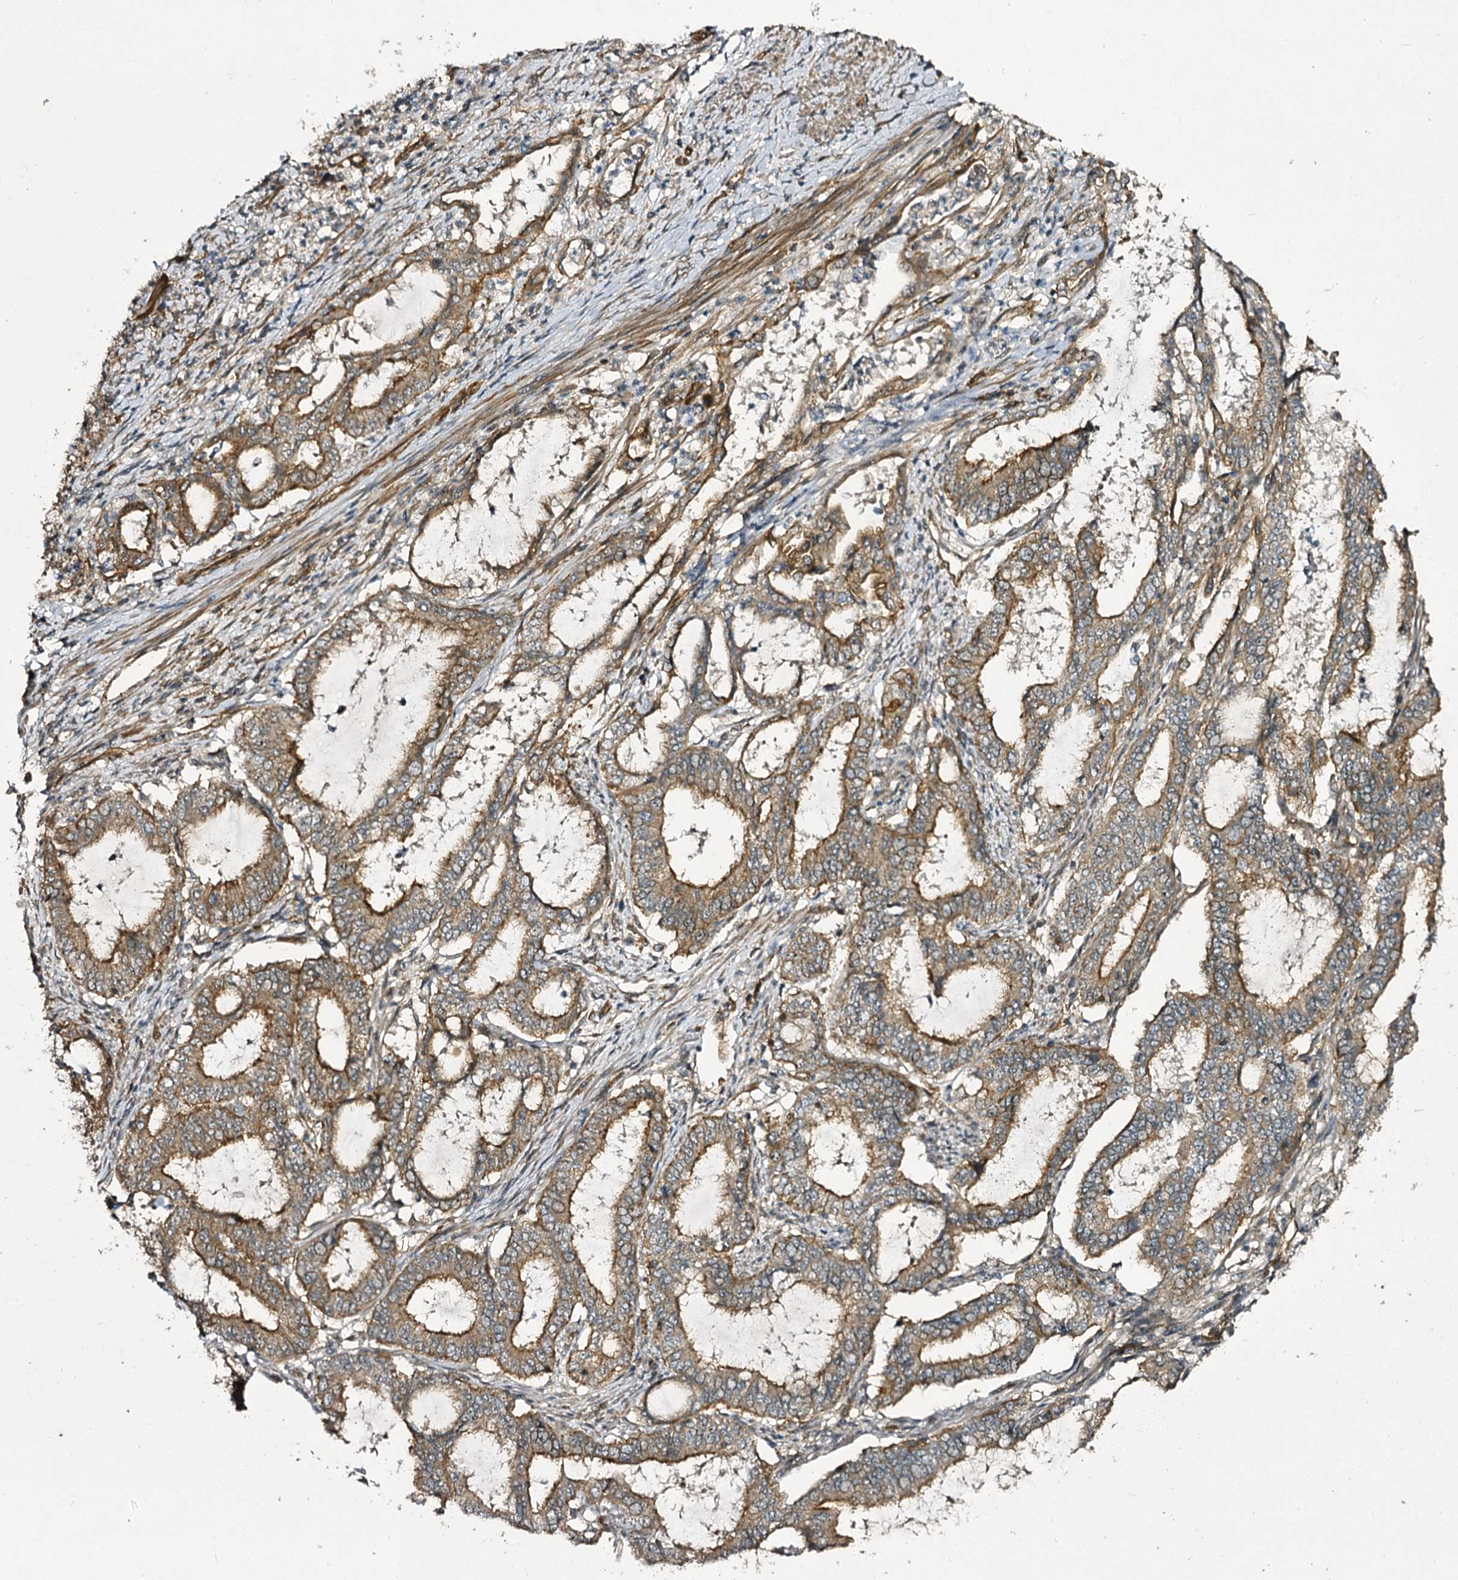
{"staining": {"intensity": "strong", "quantity": "25%-75%", "location": "cytoplasmic/membranous"}, "tissue": "endometrial cancer", "cell_type": "Tumor cells", "image_type": "cancer", "snomed": [{"axis": "morphology", "description": "Adenocarcinoma, NOS"}, {"axis": "topography", "description": "Endometrium"}], "caption": "Strong cytoplasmic/membranous protein positivity is appreciated in approximately 25%-75% of tumor cells in endometrial adenocarcinoma. (DAB (3,3'-diaminobenzidine) IHC with brightfield microscopy, high magnification).", "gene": "MYO1C", "patient": {"sex": "female", "age": 51}}